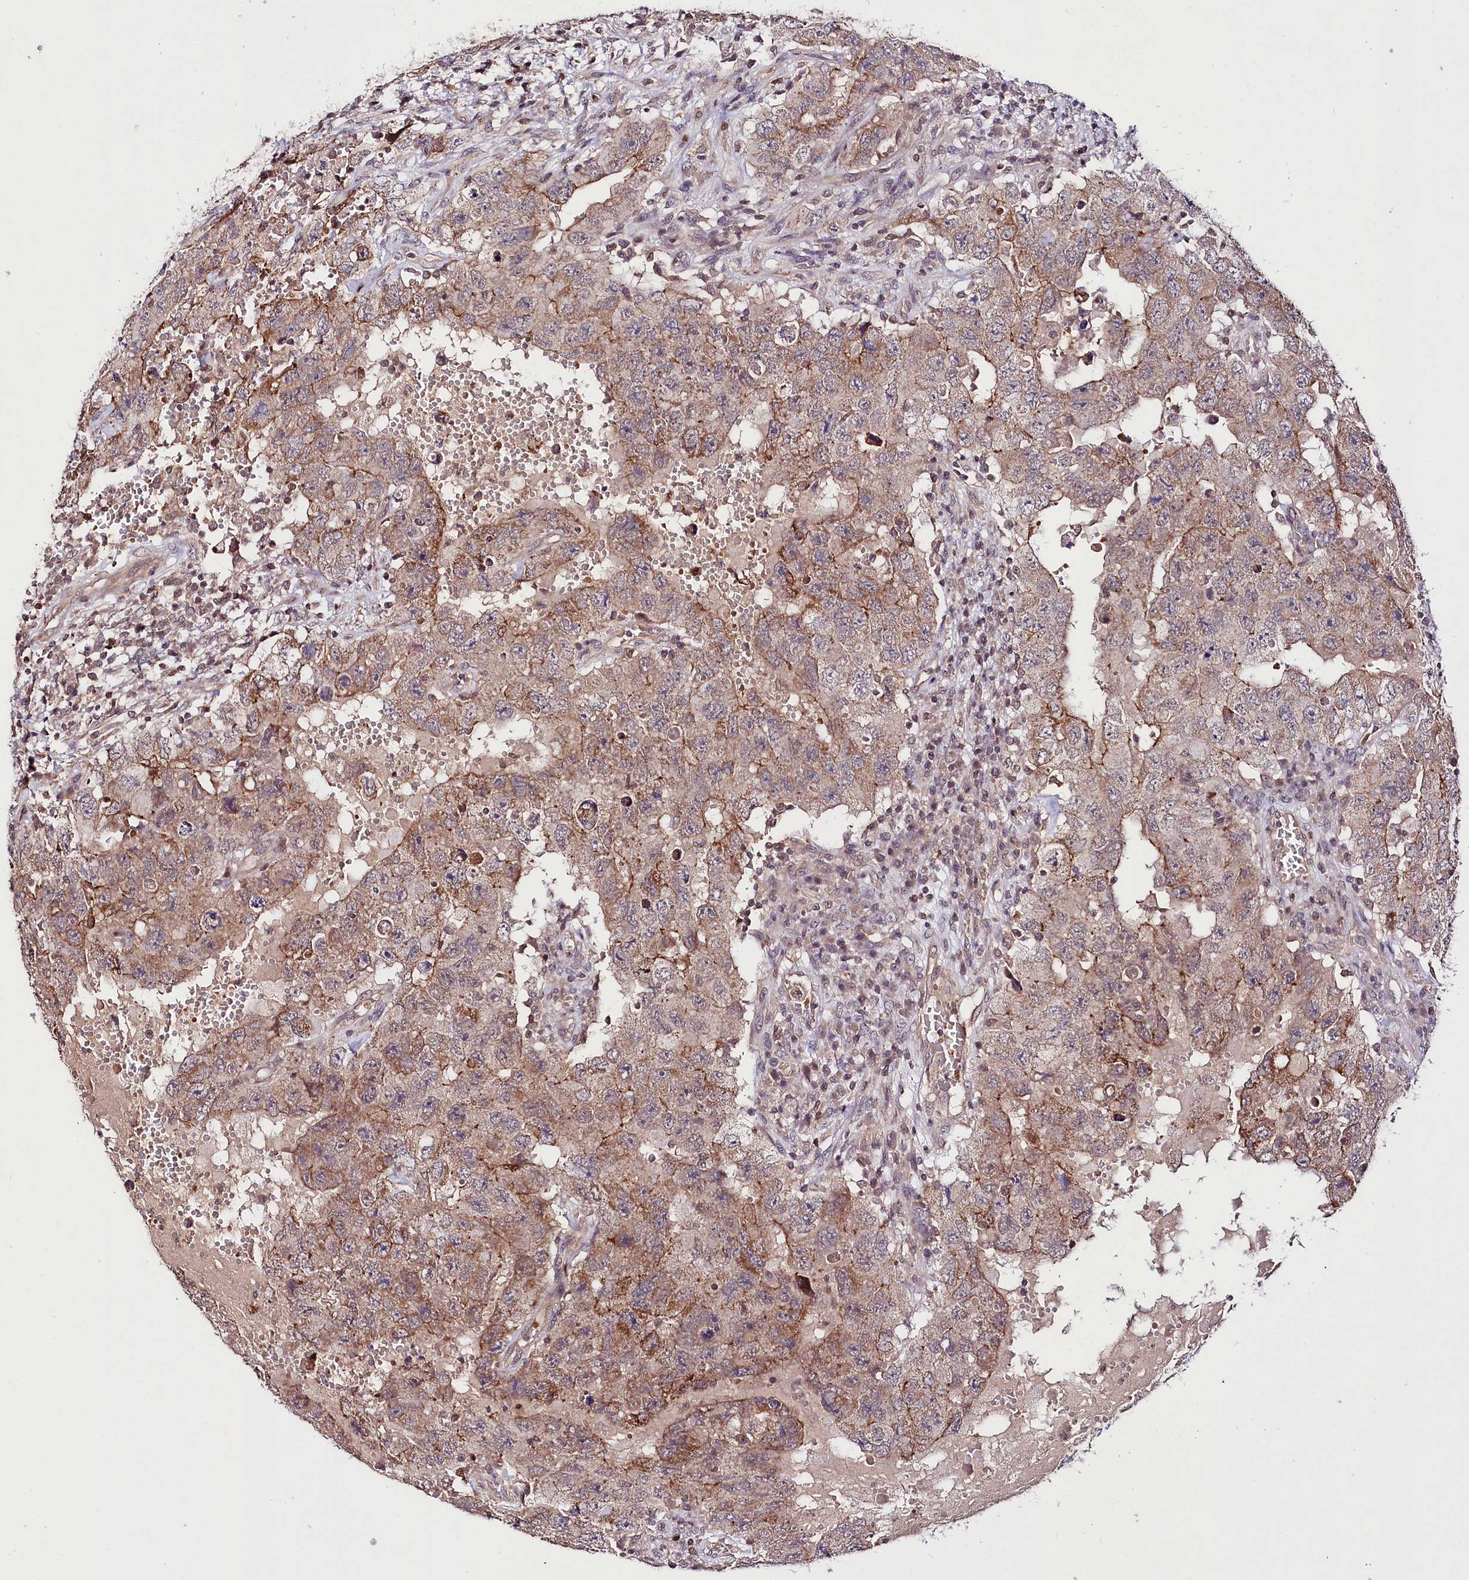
{"staining": {"intensity": "moderate", "quantity": ">75%", "location": "cytoplasmic/membranous"}, "tissue": "testis cancer", "cell_type": "Tumor cells", "image_type": "cancer", "snomed": [{"axis": "morphology", "description": "Carcinoma, Embryonal, NOS"}, {"axis": "topography", "description": "Testis"}], "caption": "Immunohistochemical staining of testis cancer (embryonal carcinoma) displays medium levels of moderate cytoplasmic/membranous protein staining in approximately >75% of tumor cells.", "gene": "TAFAZZIN", "patient": {"sex": "male", "age": 26}}